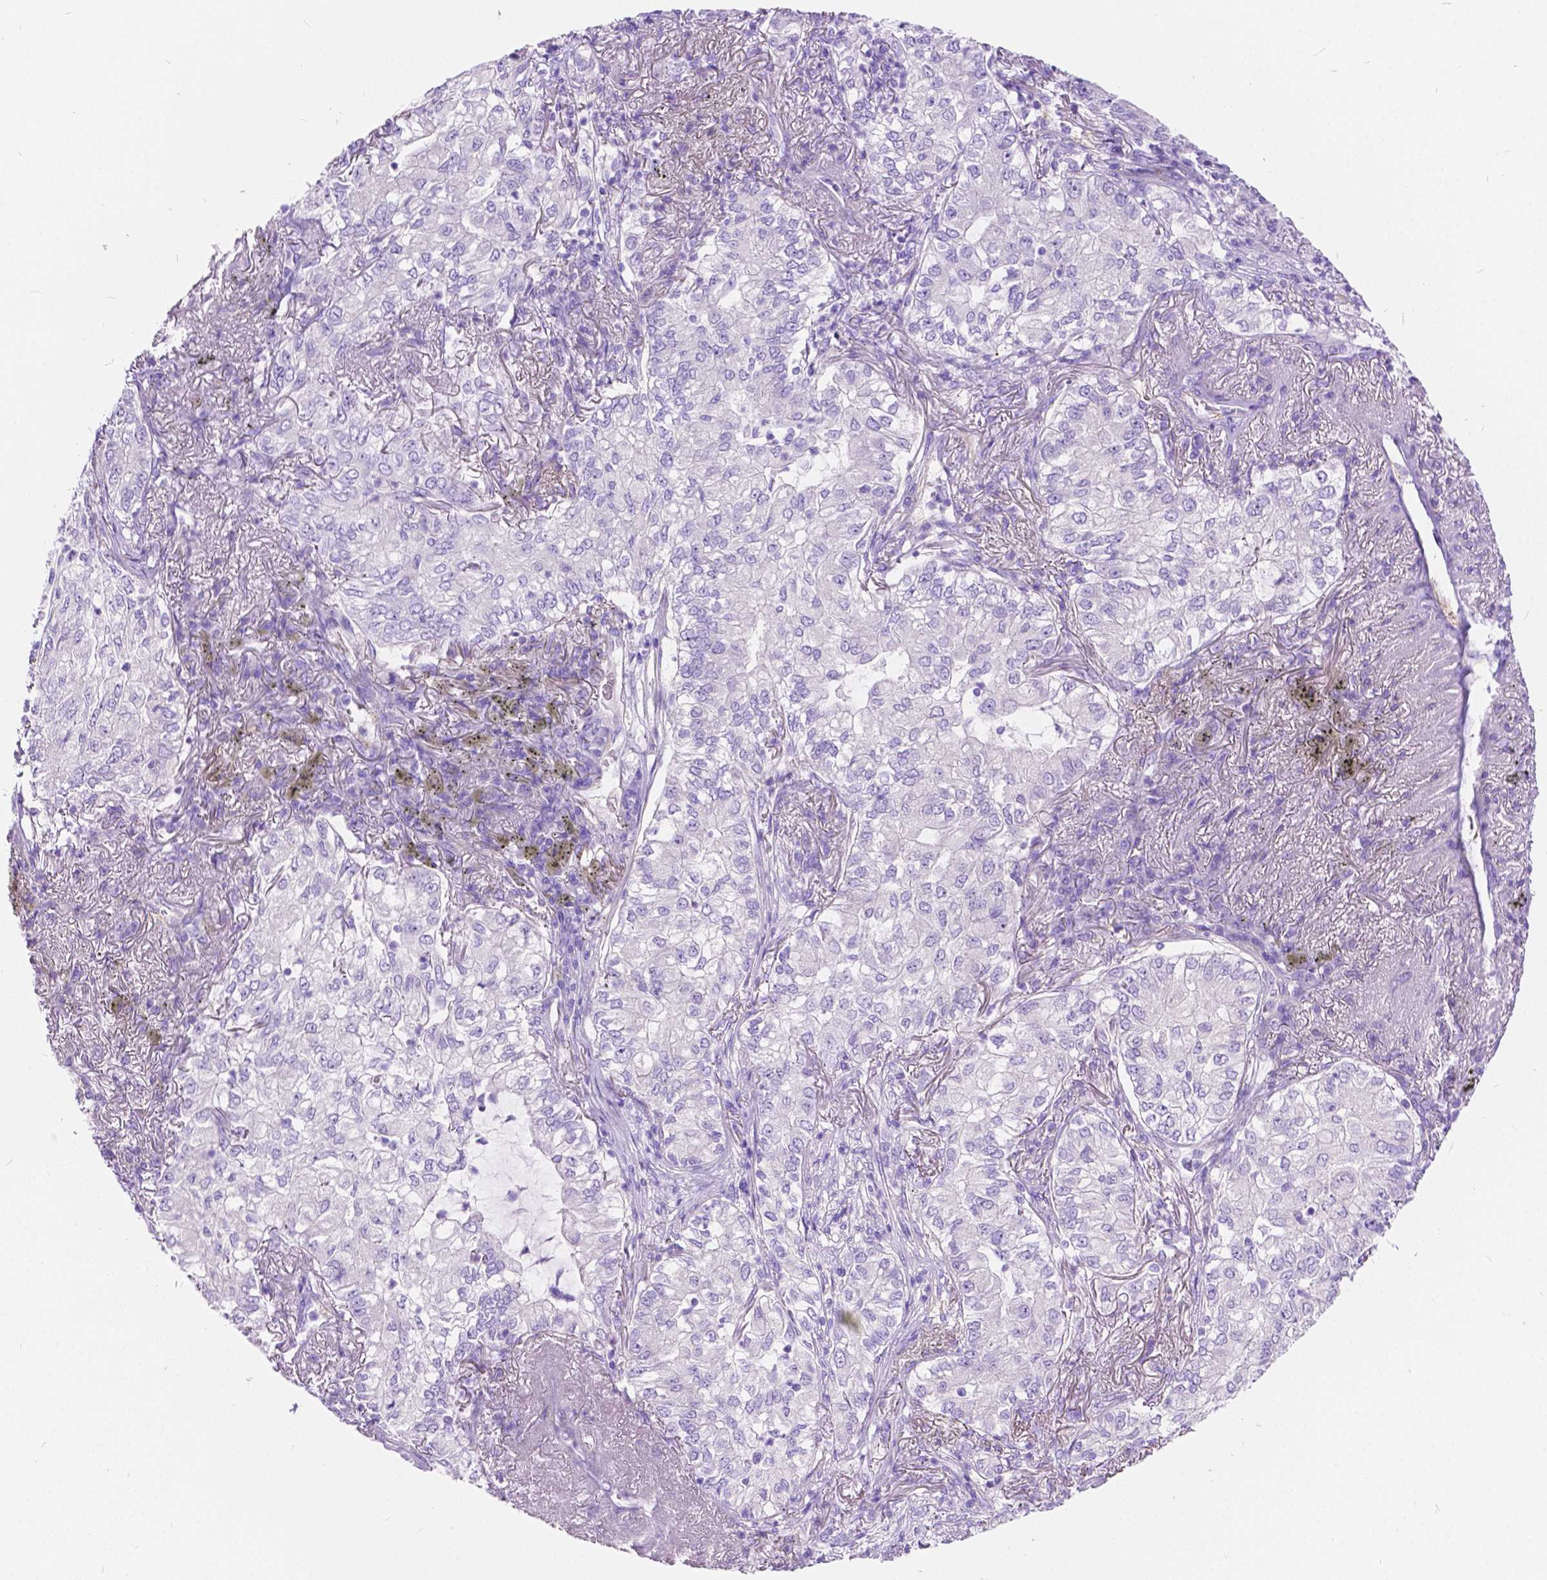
{"staining": {"intensity": "negative", "quantity": "none", "location": "none"}, "tissue": "lung cancer", "cell_type": "Tumor cells", "image_type": "cancer", "snomed": [{"axis": "morphology", "description": "Adenocarcinoma, NOS"}, {"axis": "topography", "description": "Lung"}], "caption": "High power microscopy image of an IHC image of lung adenocarcinoma, revealing no significant positivity in tumor cells. Brightfield microscopy of immunohistochemistry (IHC) stained with DAB (3,3'-diaminobenzidine) (brown) and hematoxylin (blue), captured at high magnification.", "gene": "CHRM1", "patient": {"sex": "female", "age": 73}}